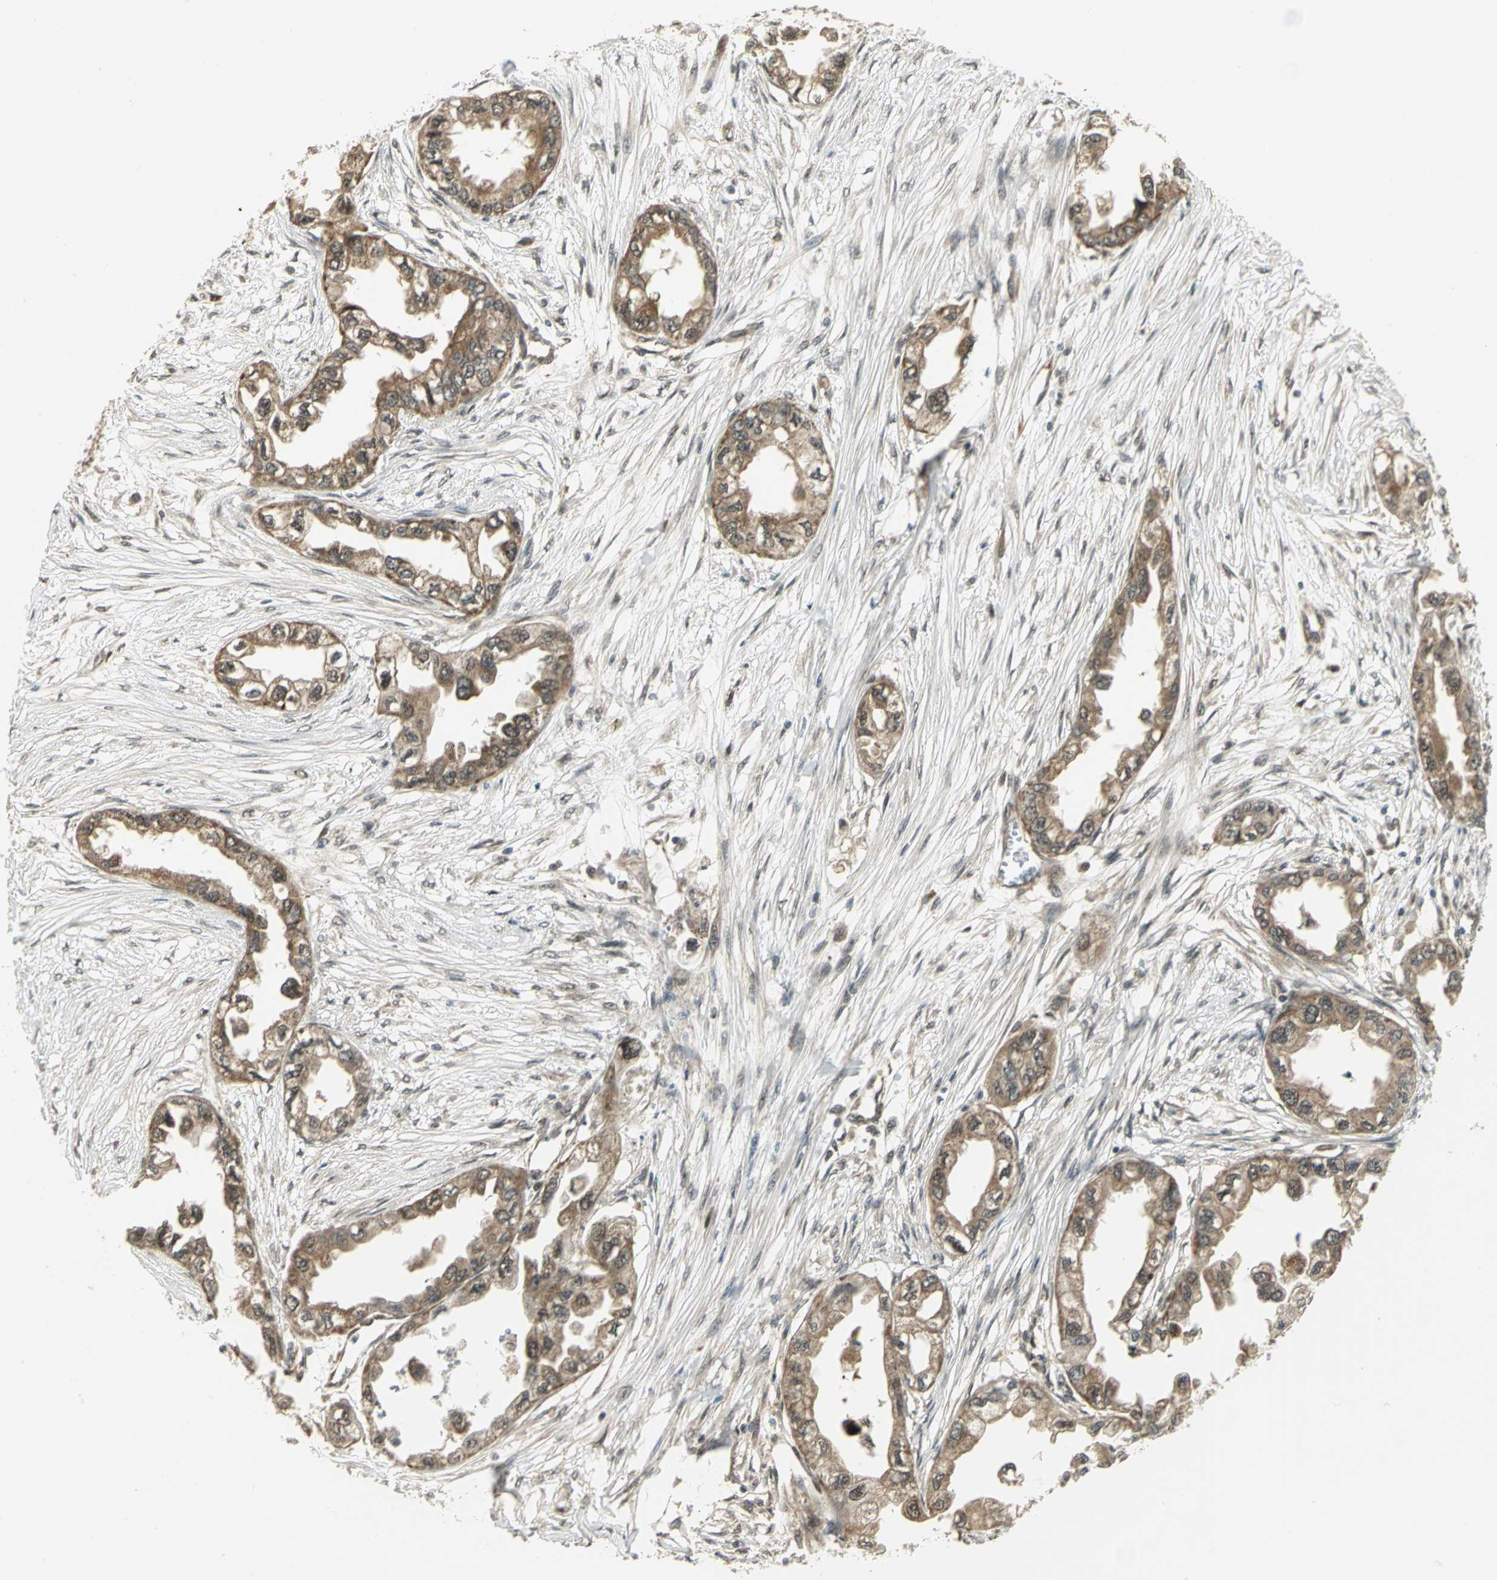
{"staining": {"intensity": "moderate", "quantity": ">75%", "location": "cytoplasmic/membranous,nuclear"}, "tissue": "endometrial cancer", "cell_type": "Tumor cells", "image_type": "cancer", "snomed": [{"axis": "morphology", "description": "Adenocarcinoma, NOS"}, {"axis": "topography", "description": "Endometrium"}], "caption": "Human endometrial cancer stained with a protein marker reveals moderate staining in tumor cells.", "gene": "PSMC4", "patient": {"sex": "female", "age": 67}}